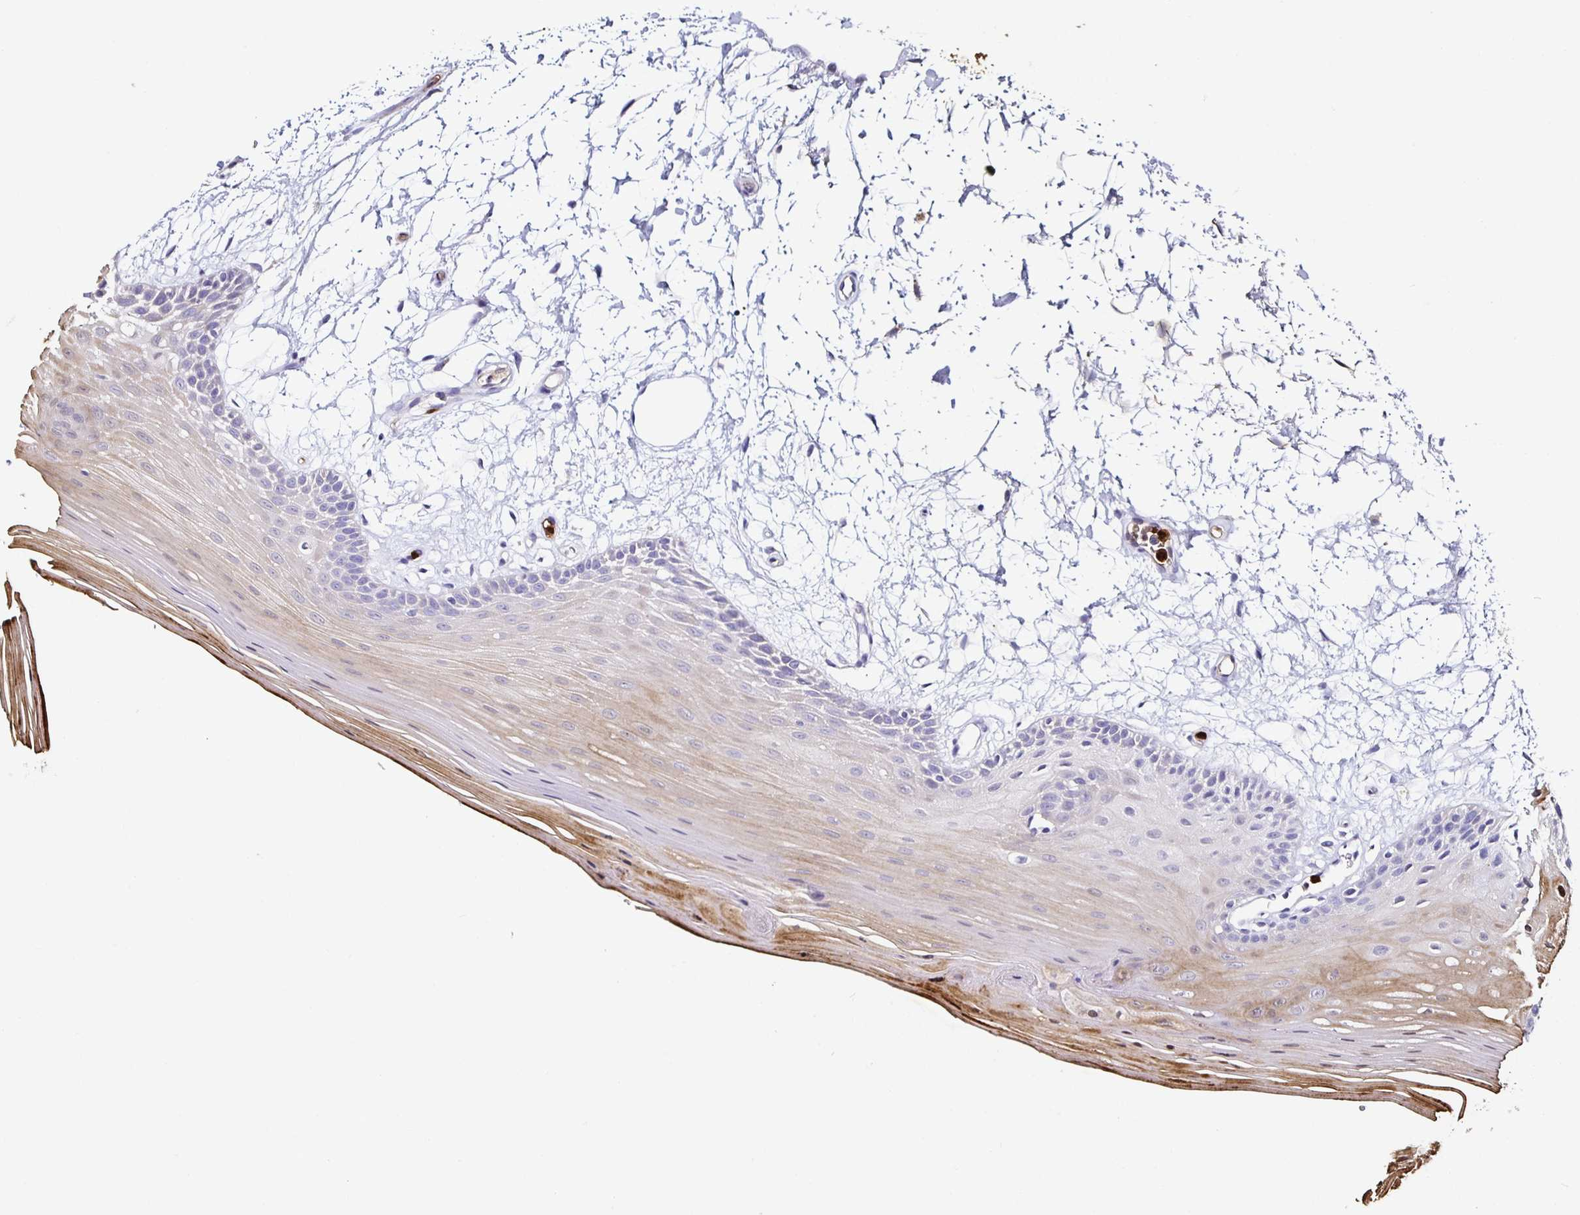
{"staining": {"intensity": "weak", "quantity": "25%-75%", "location": "cytoplasmic/membranous,nuclear"}, "tissue": "oral mucosa", "cell_type": "Squamous epithelial cells", "image_type": "normal", "snomed": [{"axis": "morphology", "description": "Normal tissue, NOS"}, {"axis": "morphology", "description": "Squamous cell carcinoma, NOS"}, {"axis": "topography", "description": "Oral tissue"}, {"axis": "topography", "description": "Tounge, NOS"}, {"axis": "topography", "description": "Head-Neck"}], "caption": "Approximately 25%-75% of squamous epithelial cells in normal human oral mucosa demonstrate weak cytoplasmic/membranous,nuclear protein staining as visualized by brown immunohistochemical staining.", "gene": "TLR4", "patient": {"sex": "male", "age": 62}}